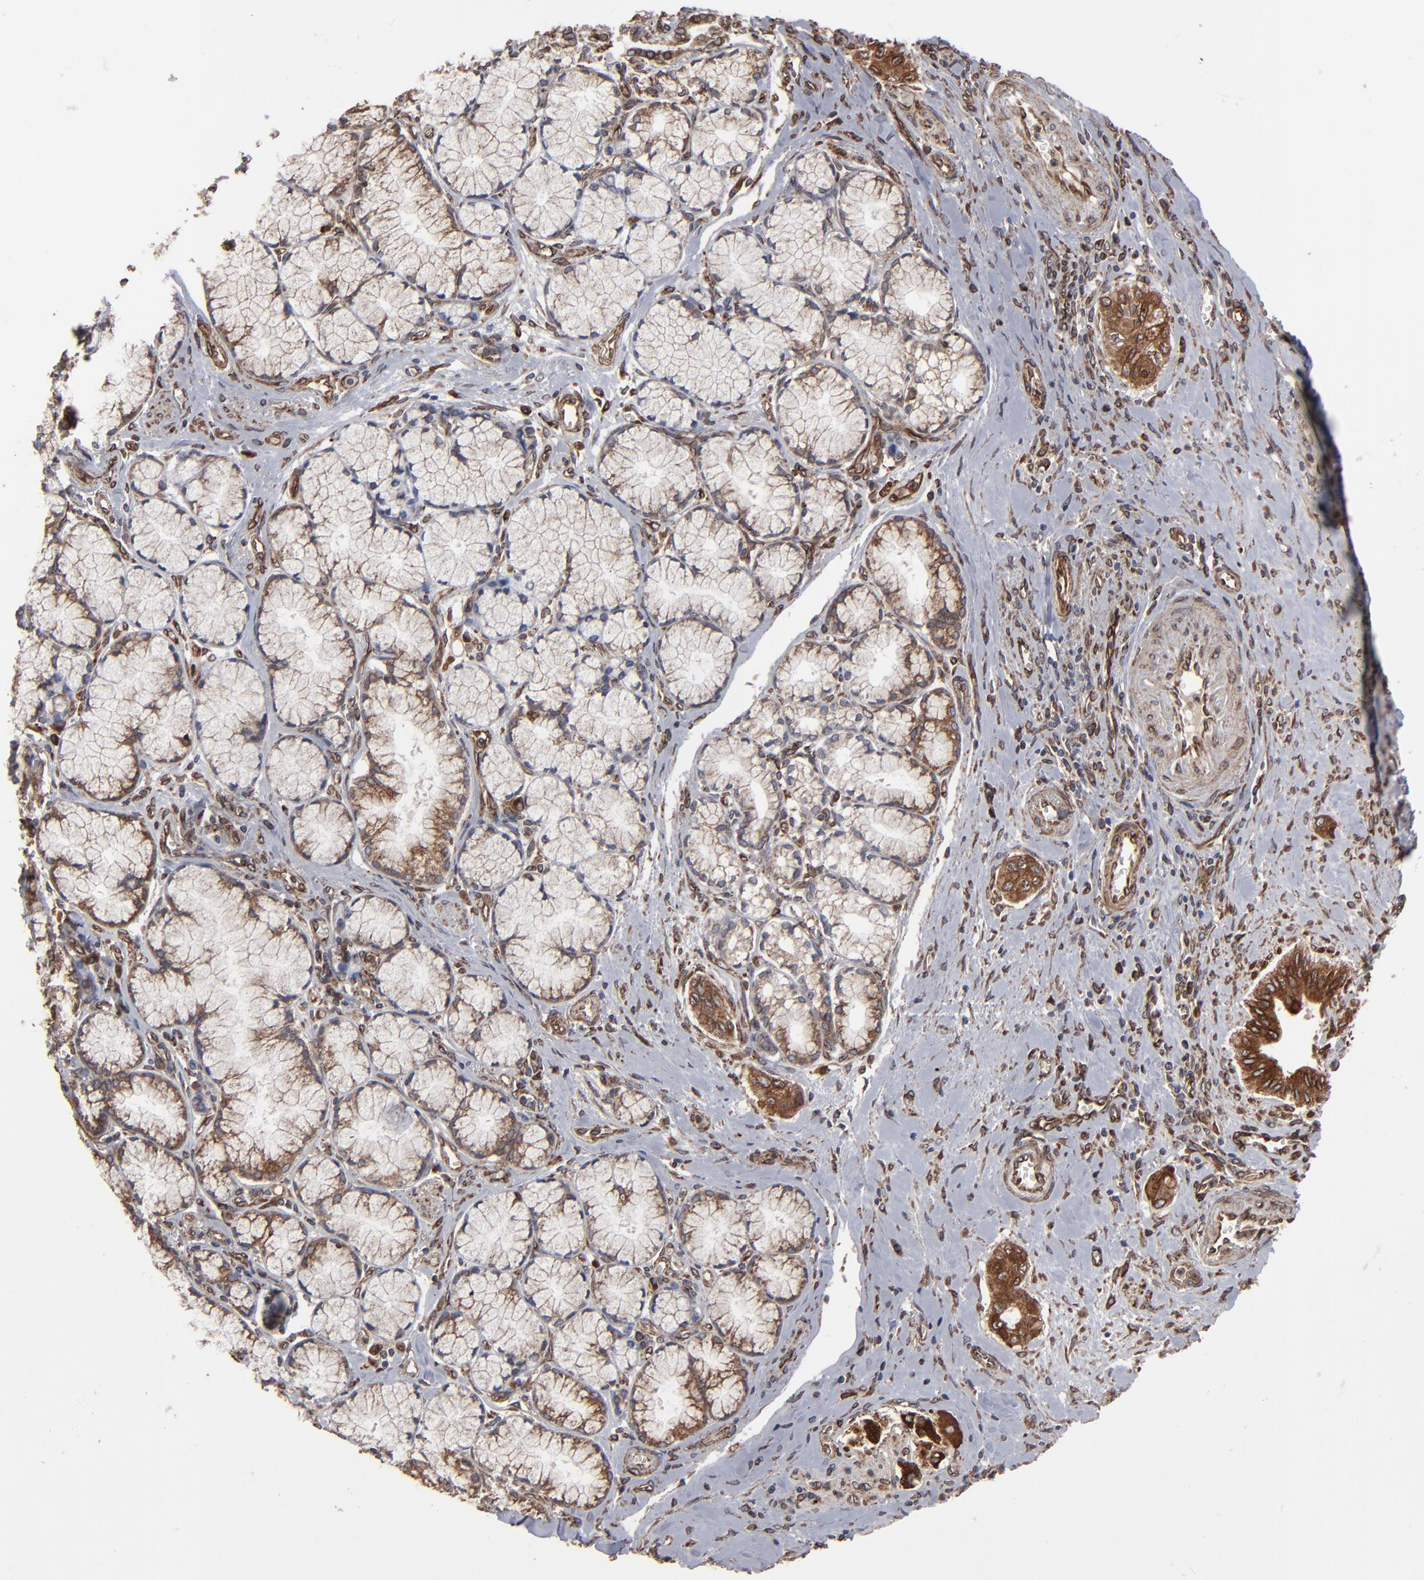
{"staining": {"intensity": "moderate", "quantity": ">75%", "location": "cytoplasmic/membranous"}, "tissue": "pancreatic cancer", "cell_type": "Tumor cells", "image_type": "cancer", "snomed": [{"axis": "morphology", "description": "Adenocarcinoma, NOS"}, {"axis": "topography", "description": "Pancreas"}], "caption": "Immunohistochemical staining of human adenocarcinoma (pancreatic) demonstrates medium levels of moderate cytoplasmic/membranous protein positivity in approximately >75% of tumor cells. Using DAB (brown) and hematoxylin (blue) stains, captured at high magnification using brightfield microscopy.", "gene": "CNIH1", "patient": {"sex": "male", "age": 77}}